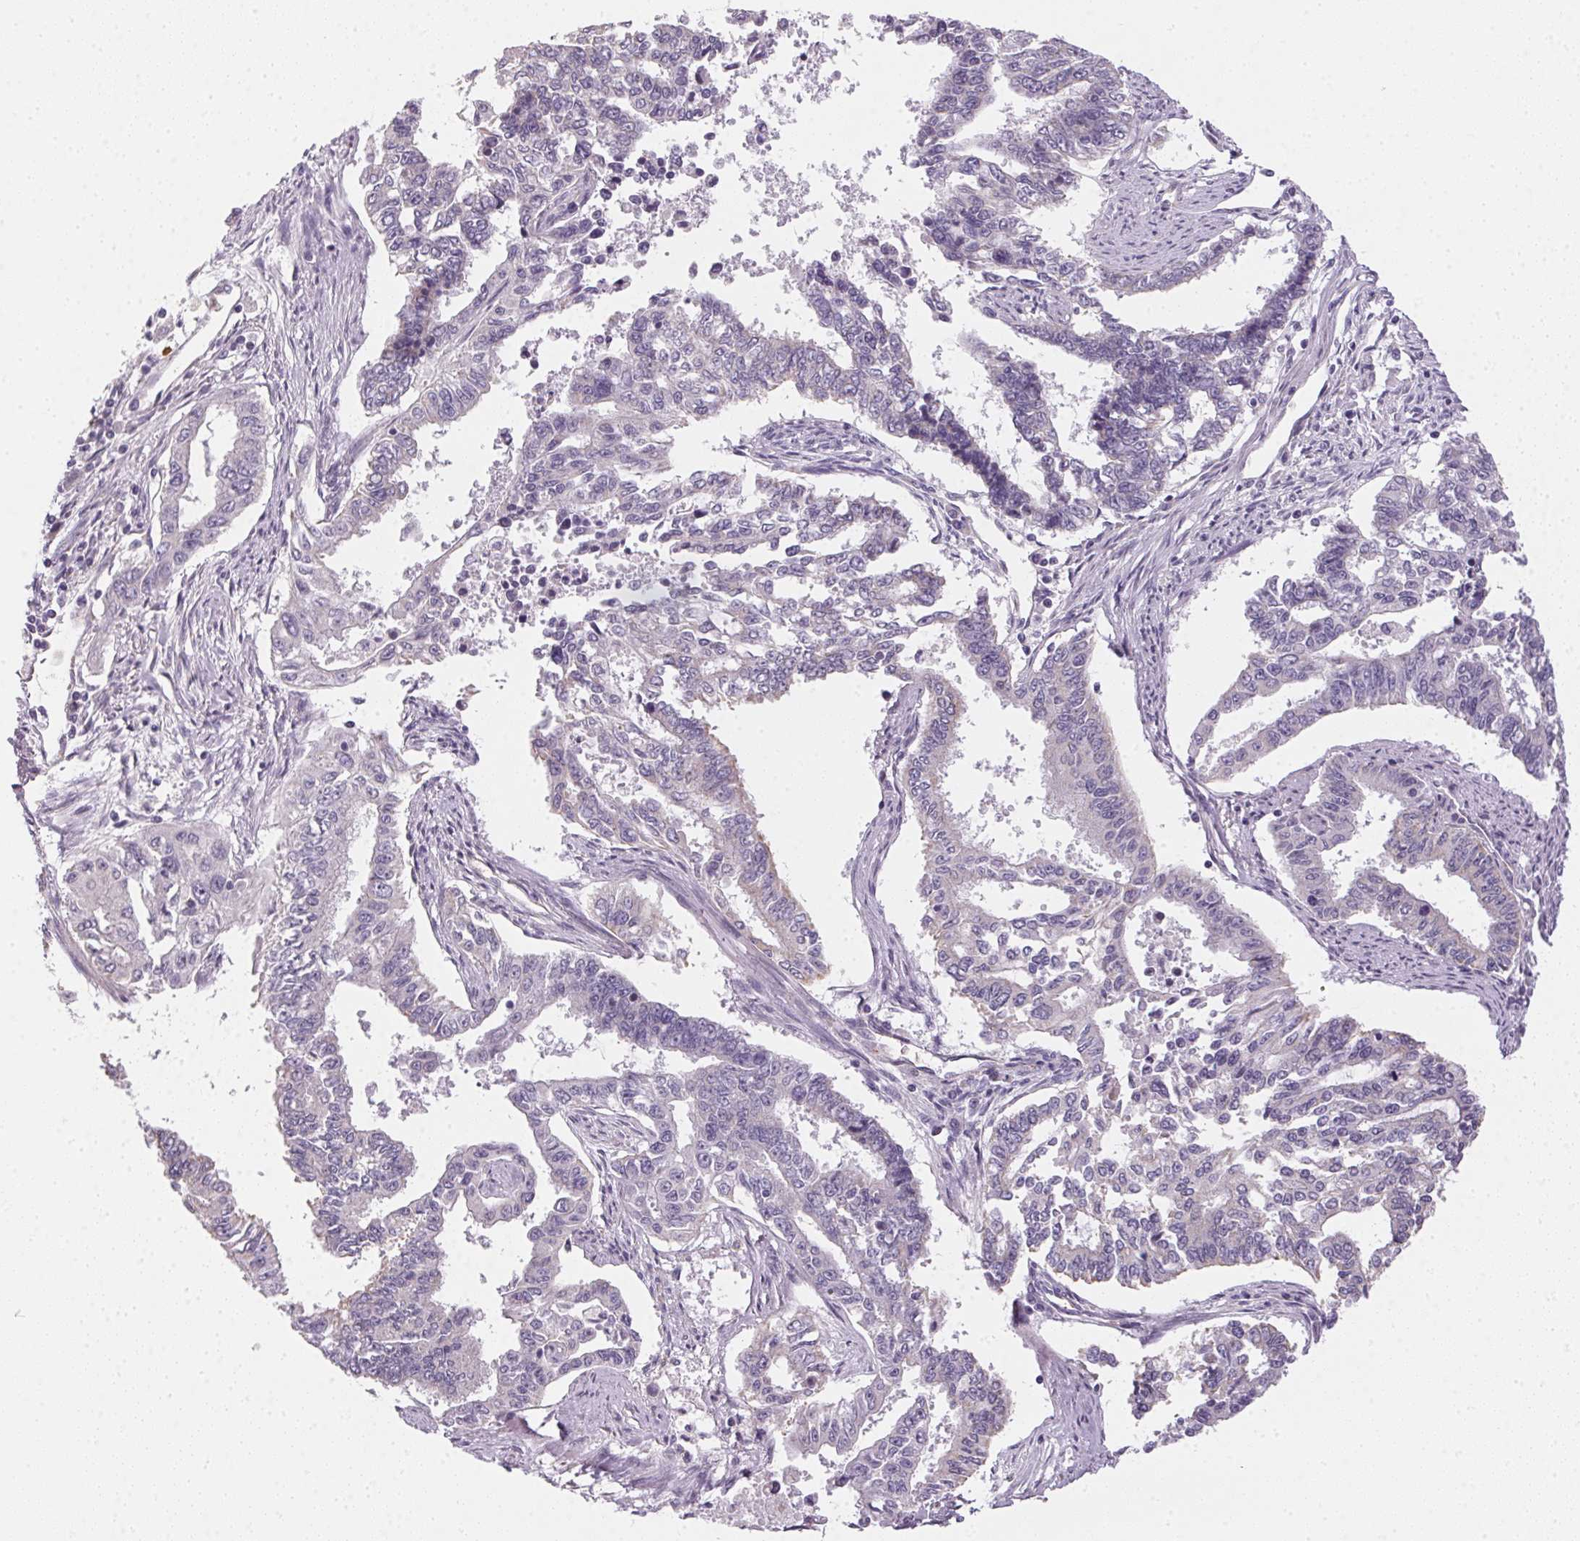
{"staining": {"intensity": "negative", "quantity": "none", "location": "none"}, "tissue": "endometrial cancer", "cell_type": "Tumor cells", "image_type": "cancer", "snomed": [{"axis": "morphology", "description": "Adenocarcinoma, NOS"}, {"axis": "topography", "description": "Uterus"}], "caption": "The histopathology image exhibits no significant positivity in tumor cells of adenocarcinoma (endometrial). Brightfield microscopy of immunohistochemistry (IHC) stained with DAB (3,3'-diaminobenzidine) (brown) and hematoxylin (blue), captured at high magnification.", "gene": "SMYD1", "patient": {"sex": "female", "age": 59}}